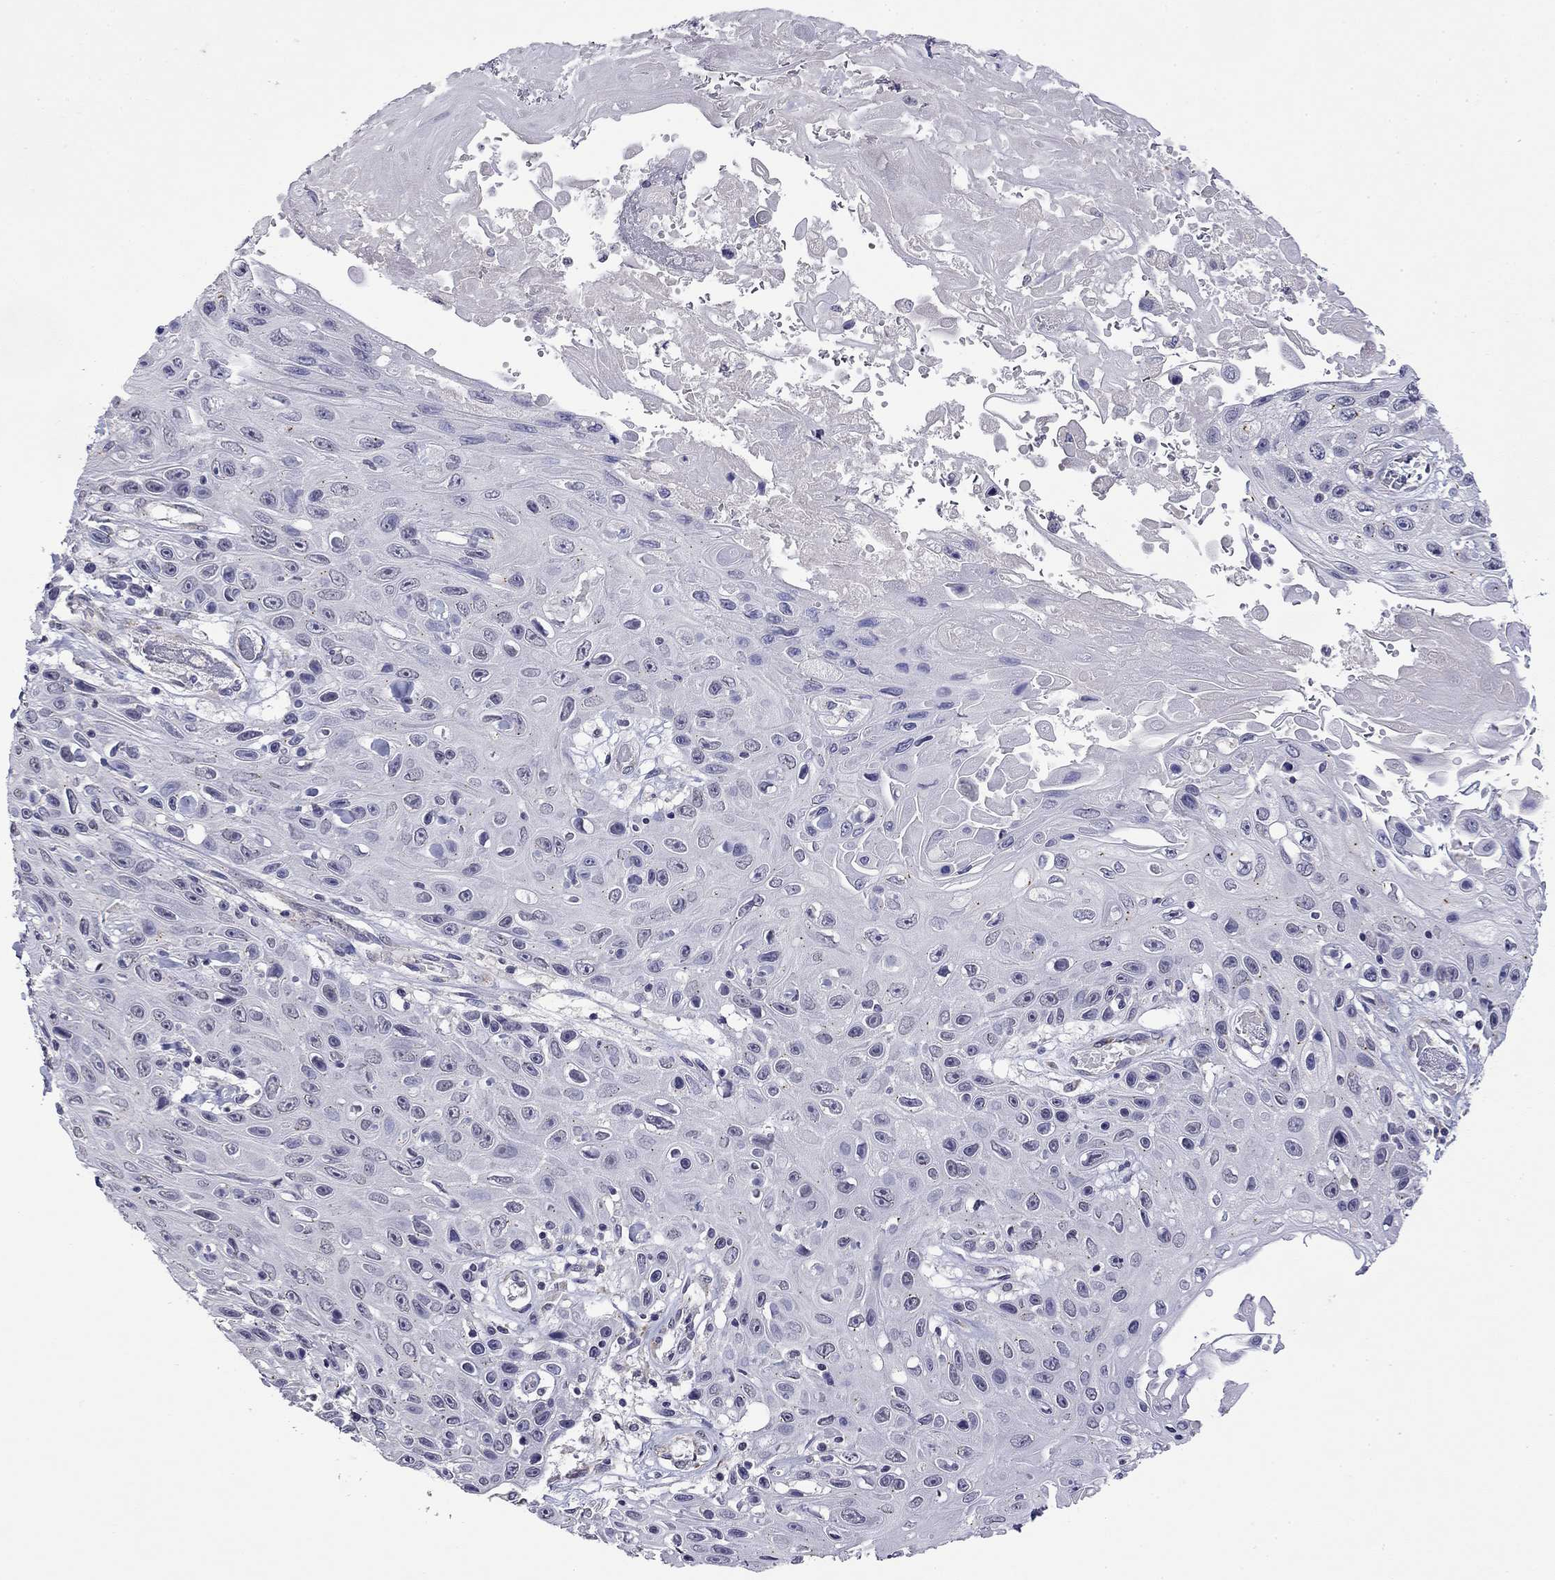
{"staining": {"intensity": "negative", "quantity": "none", "location": "none"}, "tissue": "skin cancer", "cell_type": "Tumor cells", "image_type": "cancer", "snomed": [{"axis": "morphology", "description": "Squamous cell carcinoma, NOS"}, {"axis": "topography", "description": "Skin"}], "caption": "Immunohistochemical staining of human skin cancer (squamous cell carcinoma) reveals no significant expression in tumor cells.", "gene": "WNK3", "patient": {"sex": "male", "age": 82}}